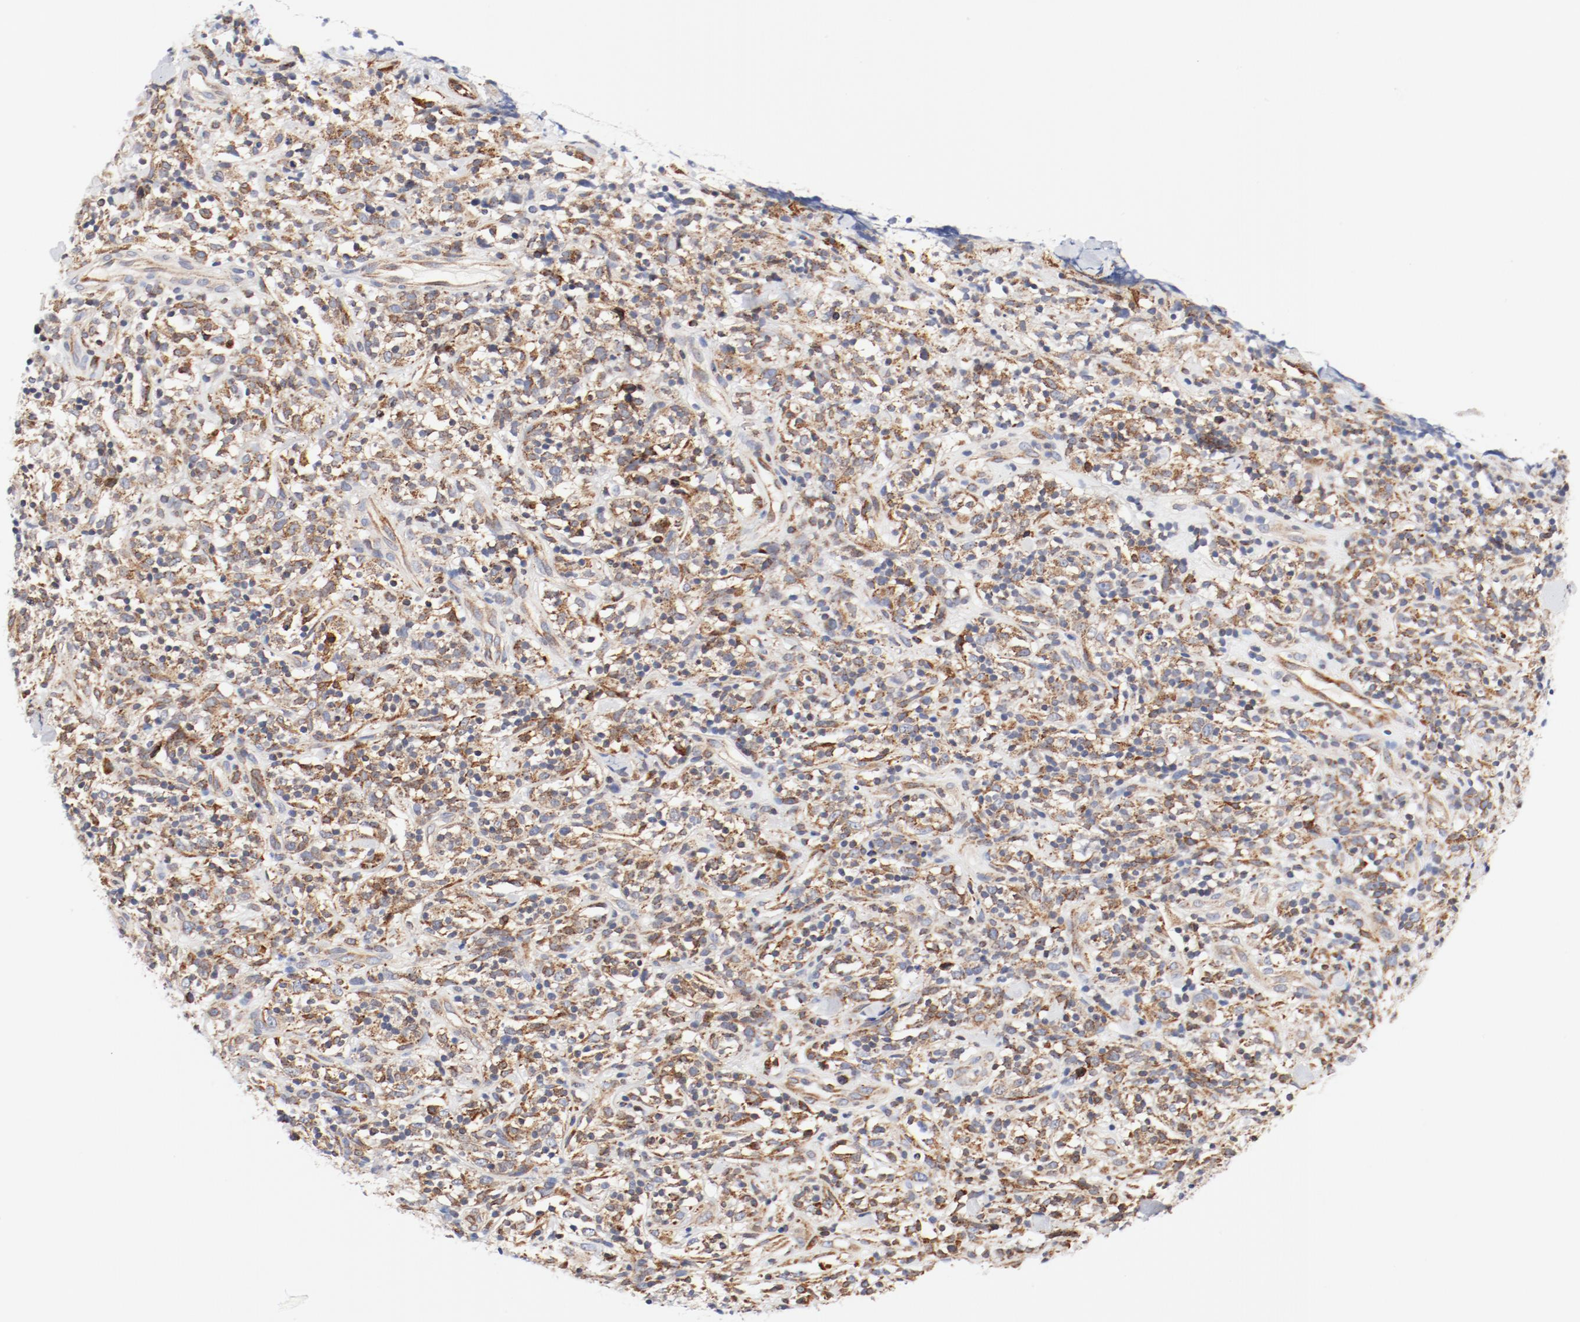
{"staining": {"intensity": "moderate", "quantity": ">75%", "location": "cytoplasmic/membranous"}, "tissue": "lymphoma", "cell_type": "Tumor cells", "image_type": "cancer", "snomed": [{"axis": "morphology", "description": "Malignant lymphoma, non-Hodgkin's type, High grade"}, {"axis": "topography", "description": "Lymph node"}], "caption": "Protein expression by immunohistochemistry (IHC) shows moderate cytoplasmic/membranous positivity in about >75% of tumor cells in lymphoma.", "gene": "PDPK1", "patient": {"sex": "female", "age": 73}}